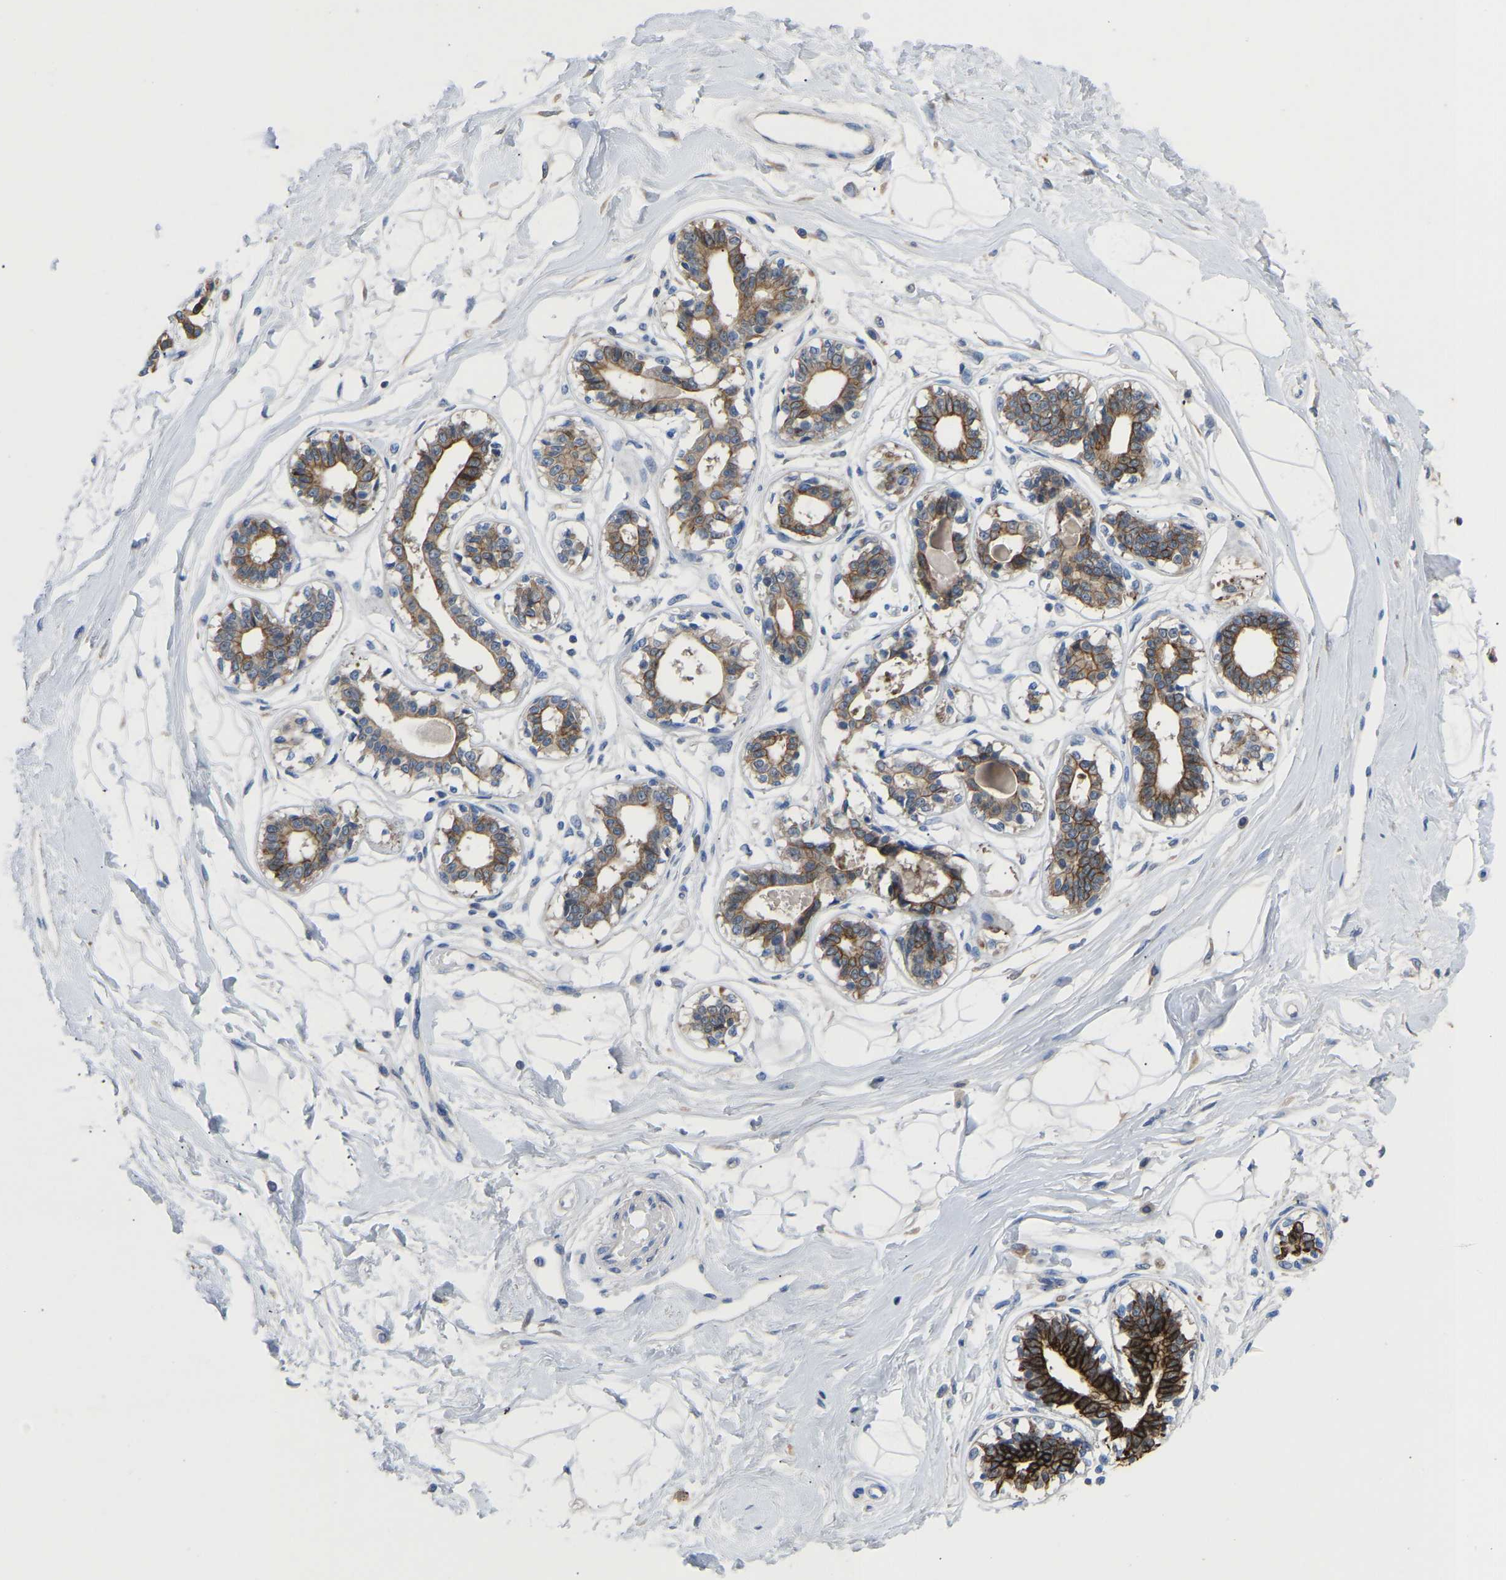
{"staining": {"intensity": "negative", "quantity": "none", "location": "none"}, "tissue": "breast", "cell_type": "Adipocytes", "image_type": "normal", "snomed": [{"axis": "morphology", "description": "Normal tissue, NOS"}, {"axis": "topography", "description": "Breast"}], "caption": "This image is of unremarkable breast stained with immunohistochemistry to label a protein in brown with the nuclei are counter-stained blue. There is no staining in adipocytes.", "gene": "ABCA10", "patient": {"sex": "female", "age": 45}}